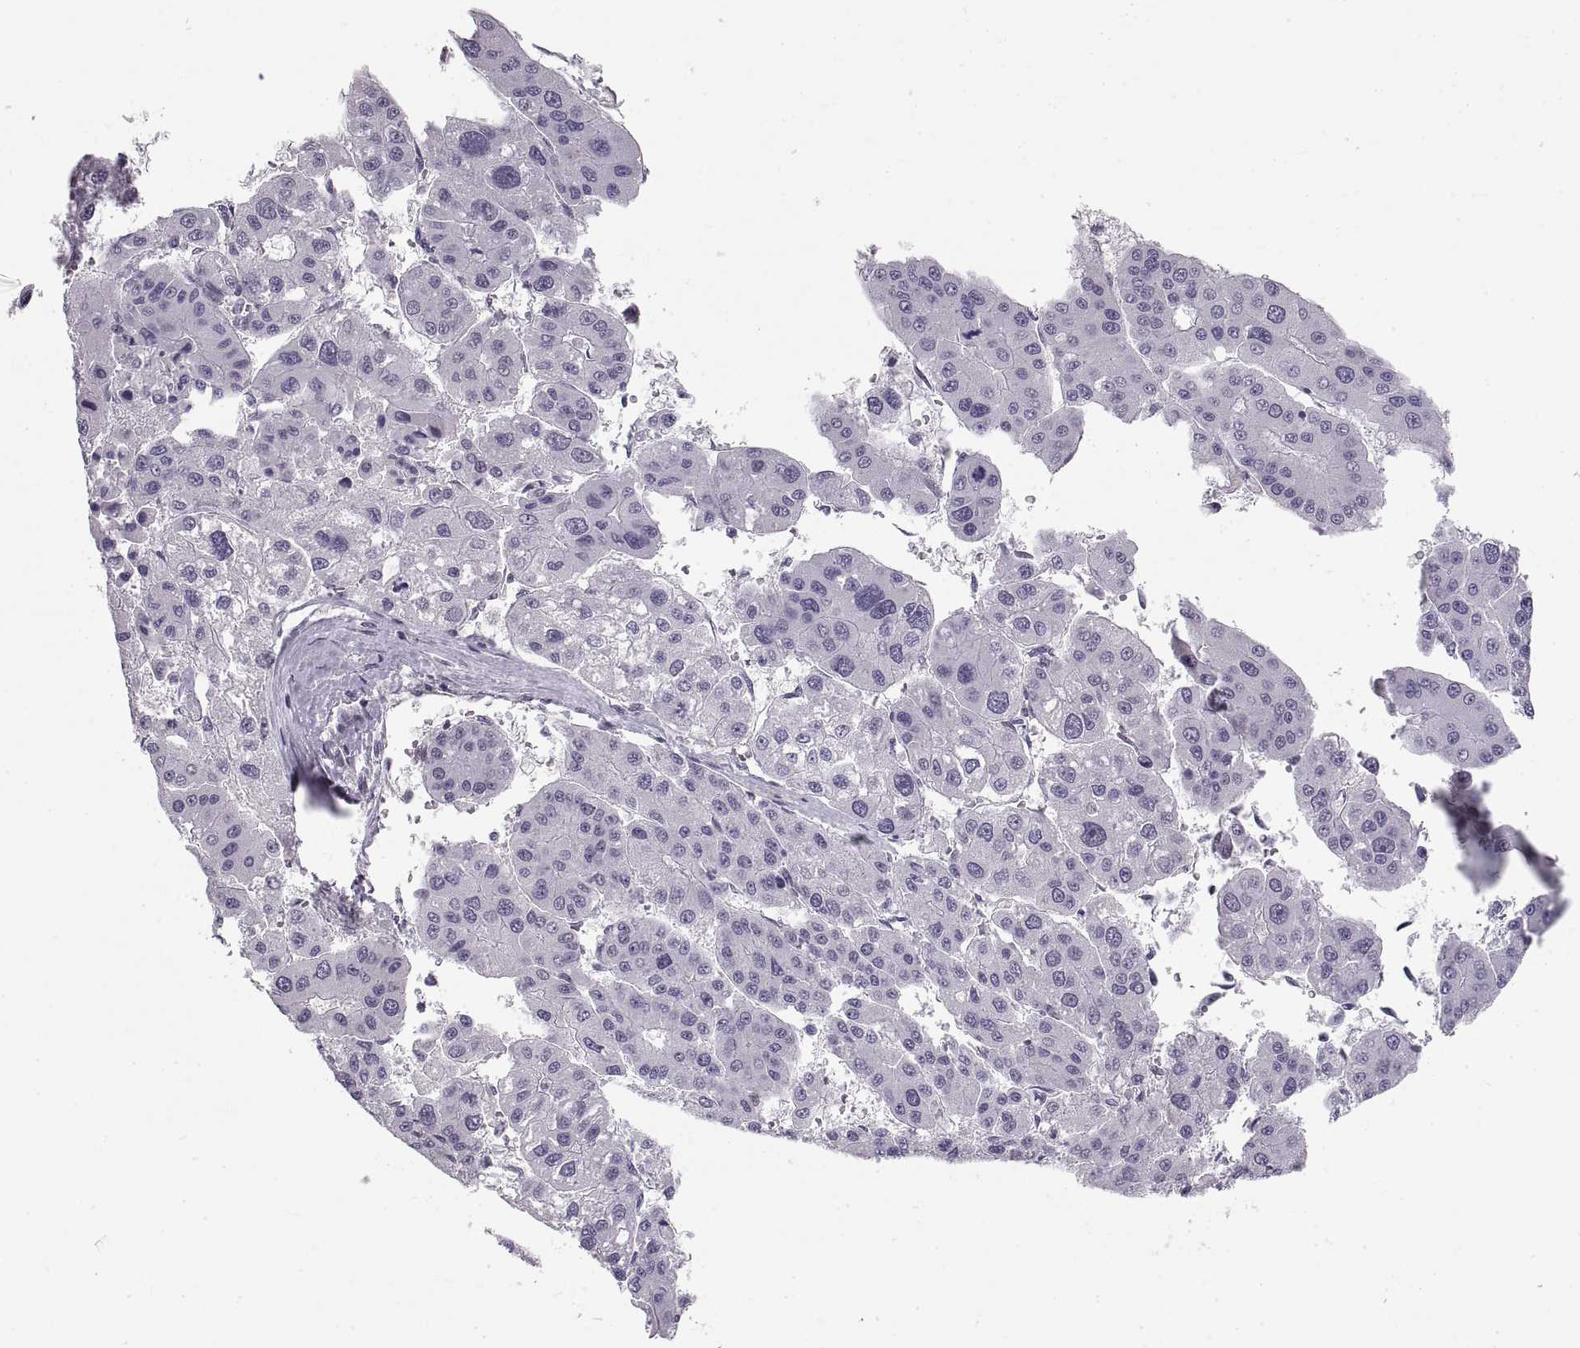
{"staining": {"intensity": "negative", "quantity": "none", "location": "none"}, "tissue": "liver cancer", "cell_type": "Tumor cells", "image_type": "cancer", "snomed": [{"axis": "morphology", "description": "Carcinoma, Hepatocellular, NOS"}, {"axis": "topography", "description": "Liver"}], "caption": "There is no significant staining in tumor cells of liver cancer. (DAB (3,3'-diaminobenzidine) immunohistochemistry with hematoxylin counter stain).", "gene": "NANOS3", "patient": {"sex": "male", "age": 73}}